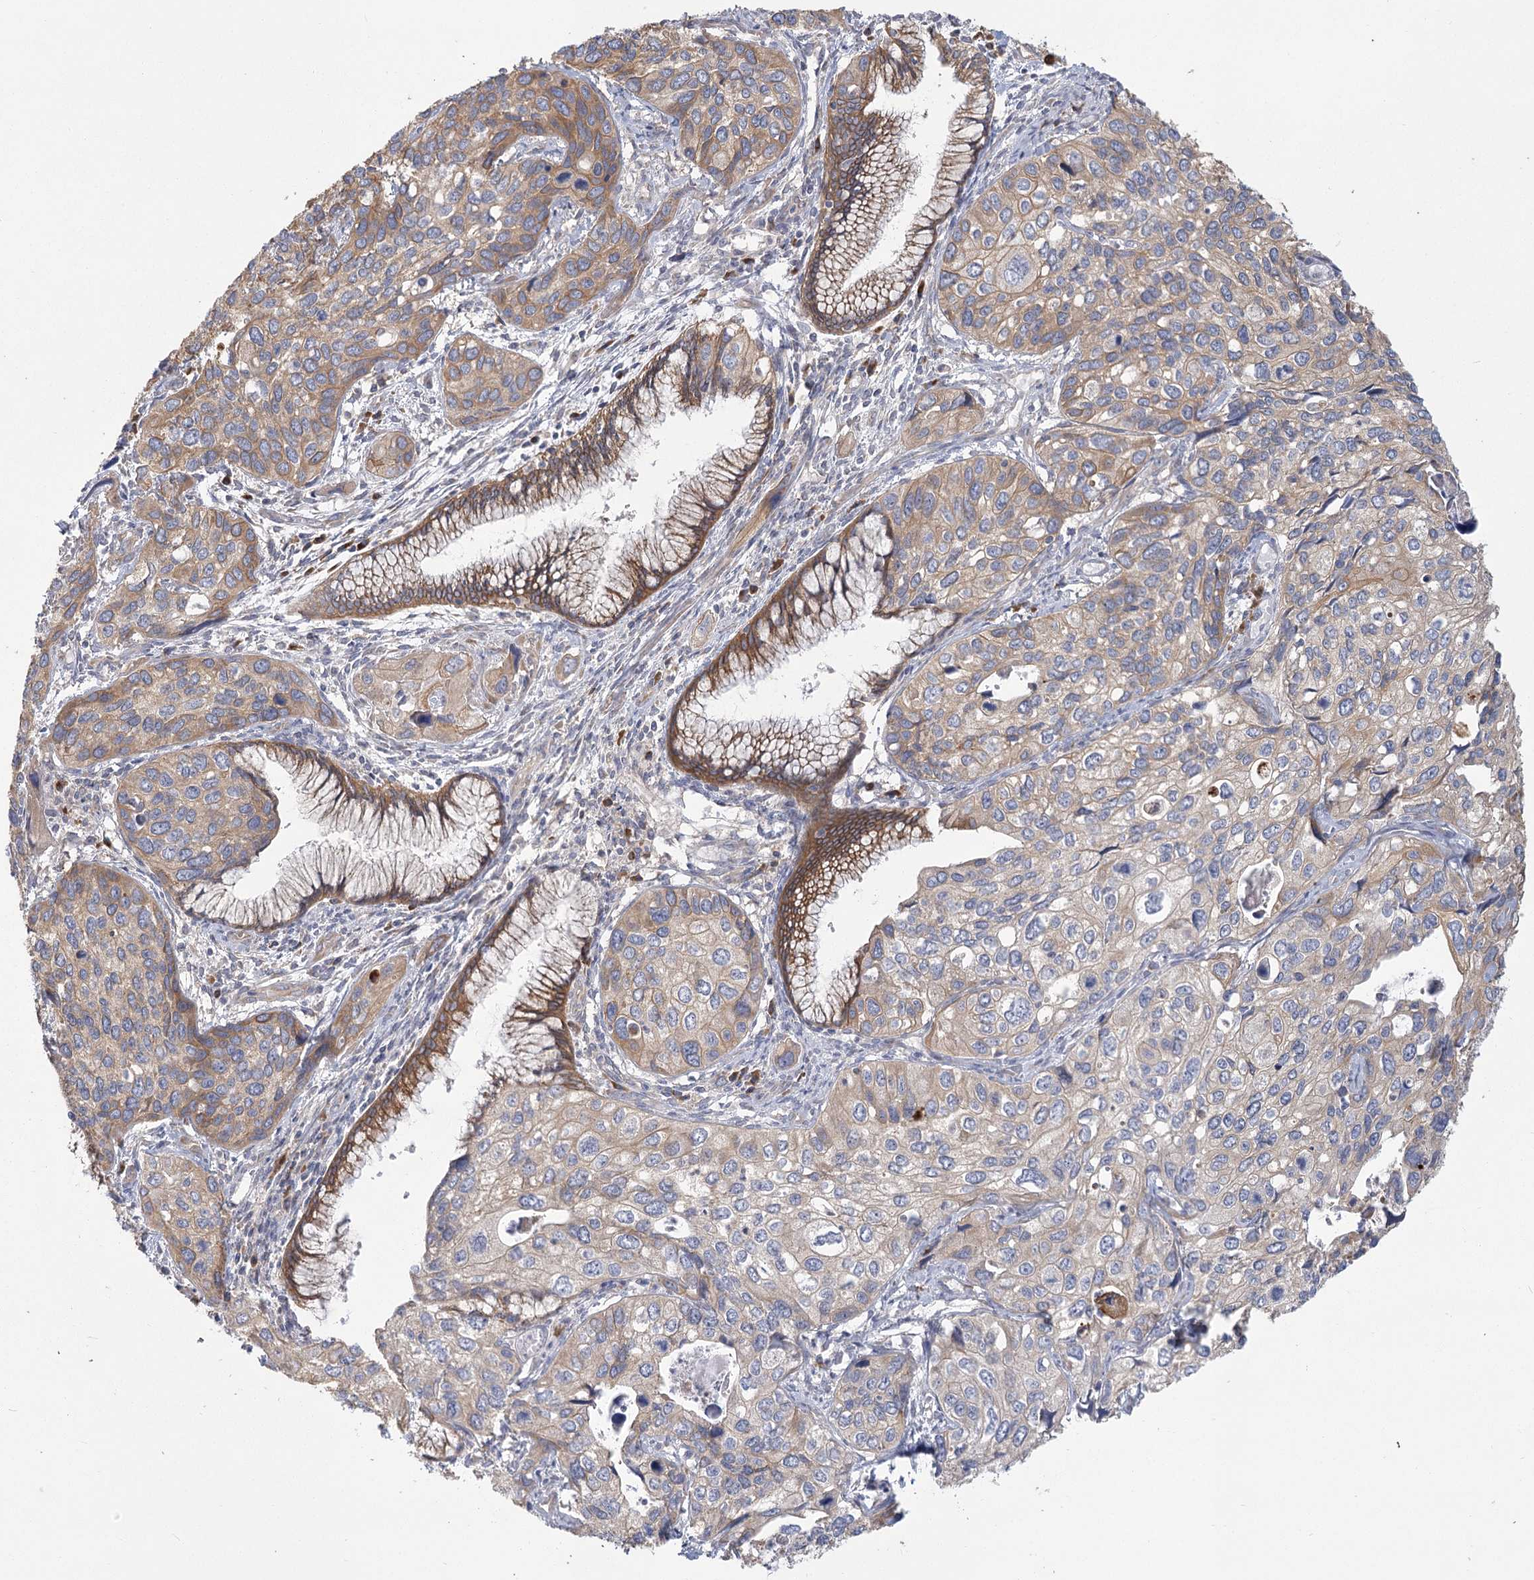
{"staining": {"intensity": "moderate", "quantity": "25%-75%", "location": "cytoplasmic/membranous"}, "tissue": "cervical cancer", "cell_type": "Tumor cells", "image_type": "cancer", "snomed": [{"axis": "morphology", "description": "Squamous cell carcinoma, NOS"}, {"axis": "topography", "description": "Cervix"}], "caption": "Cervical cancer (squamous cell carcinoma) stained with IHC demonstrates moderate cytoplasmic/membranous staining in about 25%-75% of tumor cells.", "gene": "CNTLN", "patient": {"sex": "female", "age": 55}}